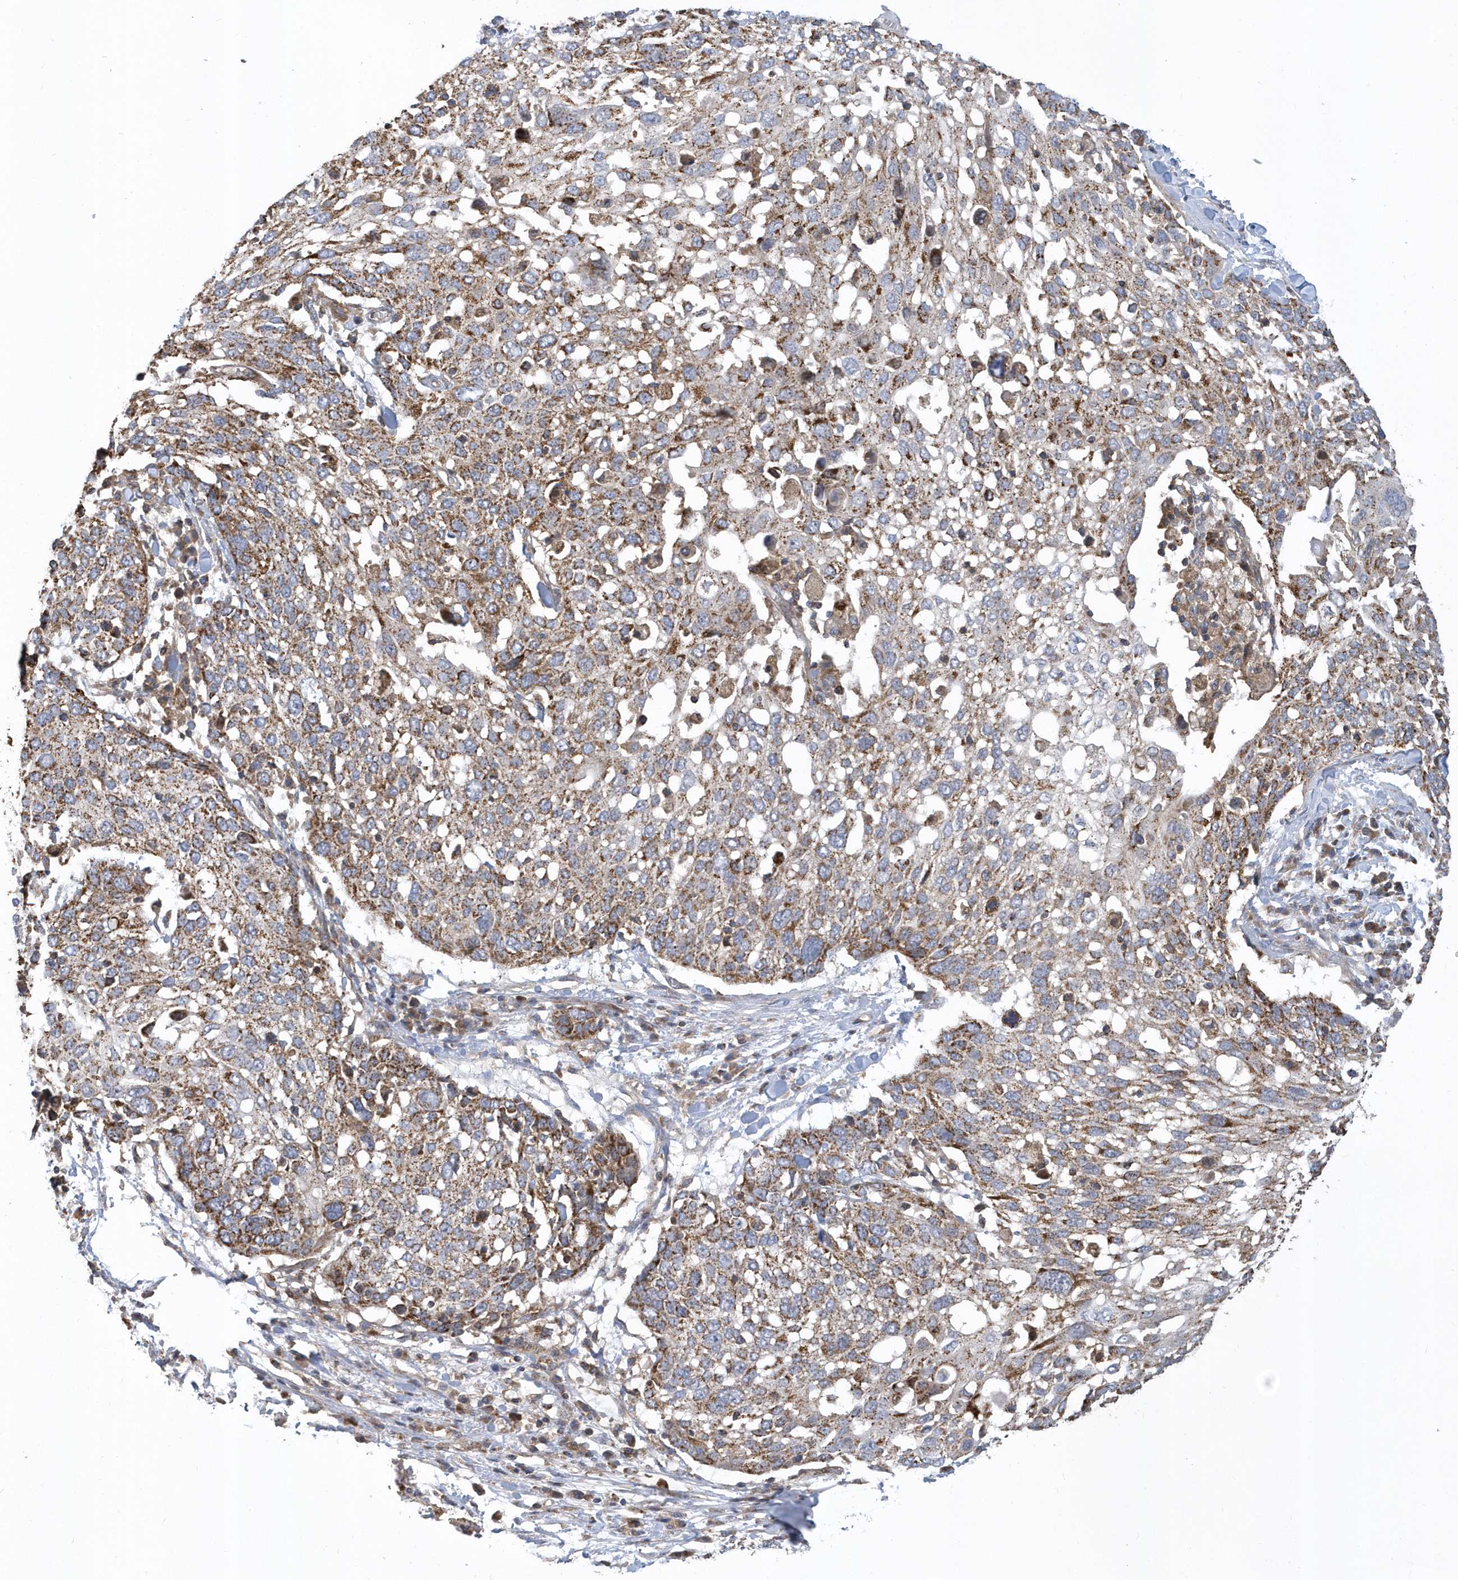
{"staining": {"intensity": "moderate", "quantity": ">75%", "location": "cytoplasmic/membranous"}, "tissue": "lung cancer", "cell_type": "Tumor cells", "image_type": "cancer", "snomed": [{"axis": "morphology", "description": "Squamous cell carcinoma, NOS"}, {"axis": "topography", "description": "Lung"}], "caption": "Squamous cell carcinoma (lung) stained with DAB (3,3'-diaminobenzidine) immunohistochemistry displays medium levels of moderate cytoplasmic/membranous staining in about >75% of tumor cells.", "gene": "TRAIP", "patient": {"sex": "male", "age": 65}}